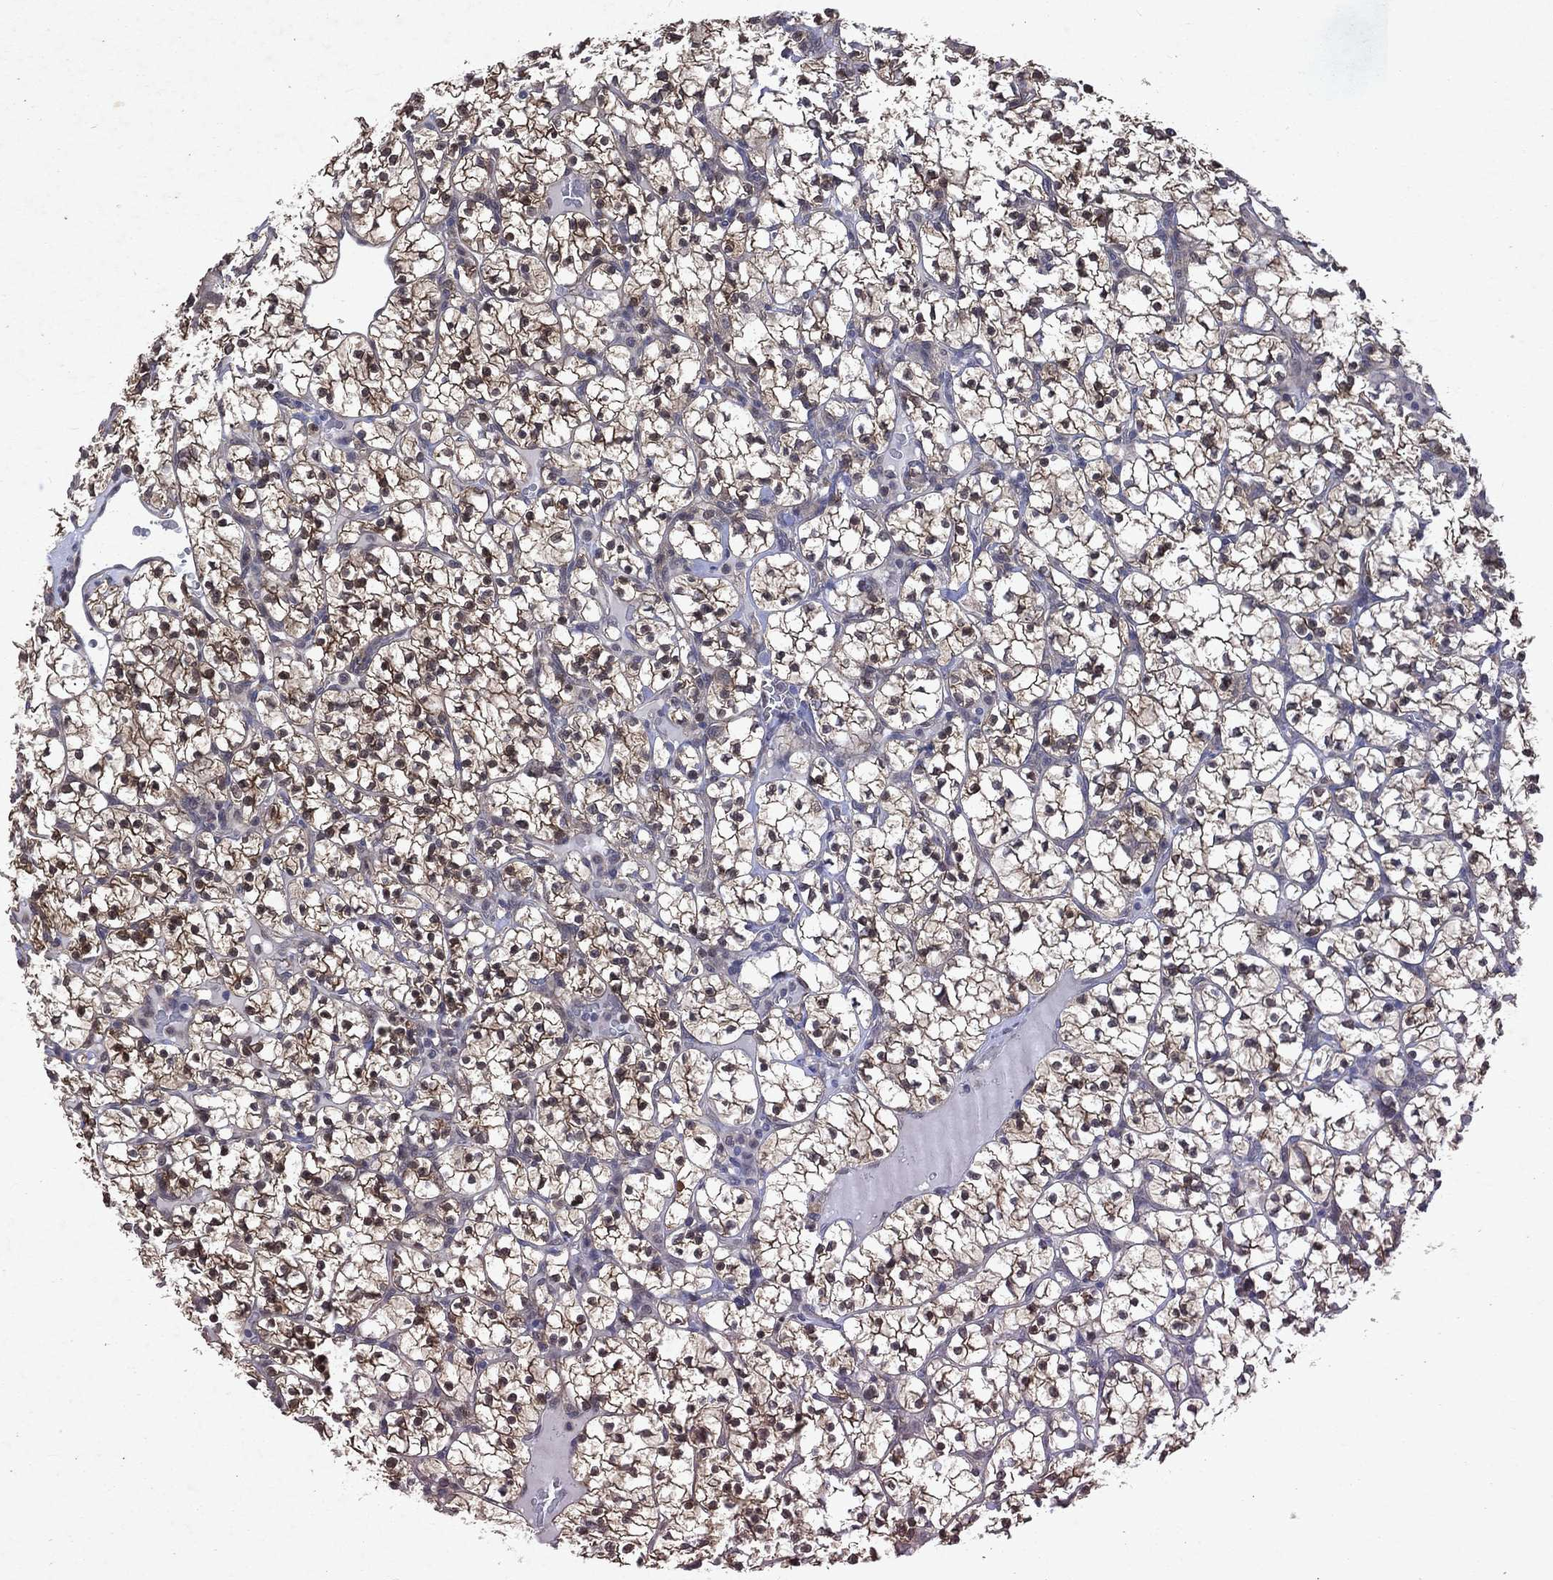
{"staining": {"intensity": "moderate", "quantity": "<25%", "location": "cytoplasmic/membranous,nuclear"}, "tissue": "renal cancer", "cell_type": "Tumor cells", "image_type": "cancer", "snomed": [{"axis": "morphology", "description": "Adenocarcinoma, NOS"}, {"axis": "topography", "description": "Kidney"}], "caption": "IHC photomicrograph of neoplastic tissue: human renal adenocarcinoma stained using immunohistochemistry (IHC) demonstrates low levels of moderate protein expression localized specifically in the cytoplasmic/membranous and nuclear of tumor cells, appearing as a cytoplasmic/membranous and nuclear brown color.", "gene": "MTAP", "patient": {"sex": "female", "age": 89}}